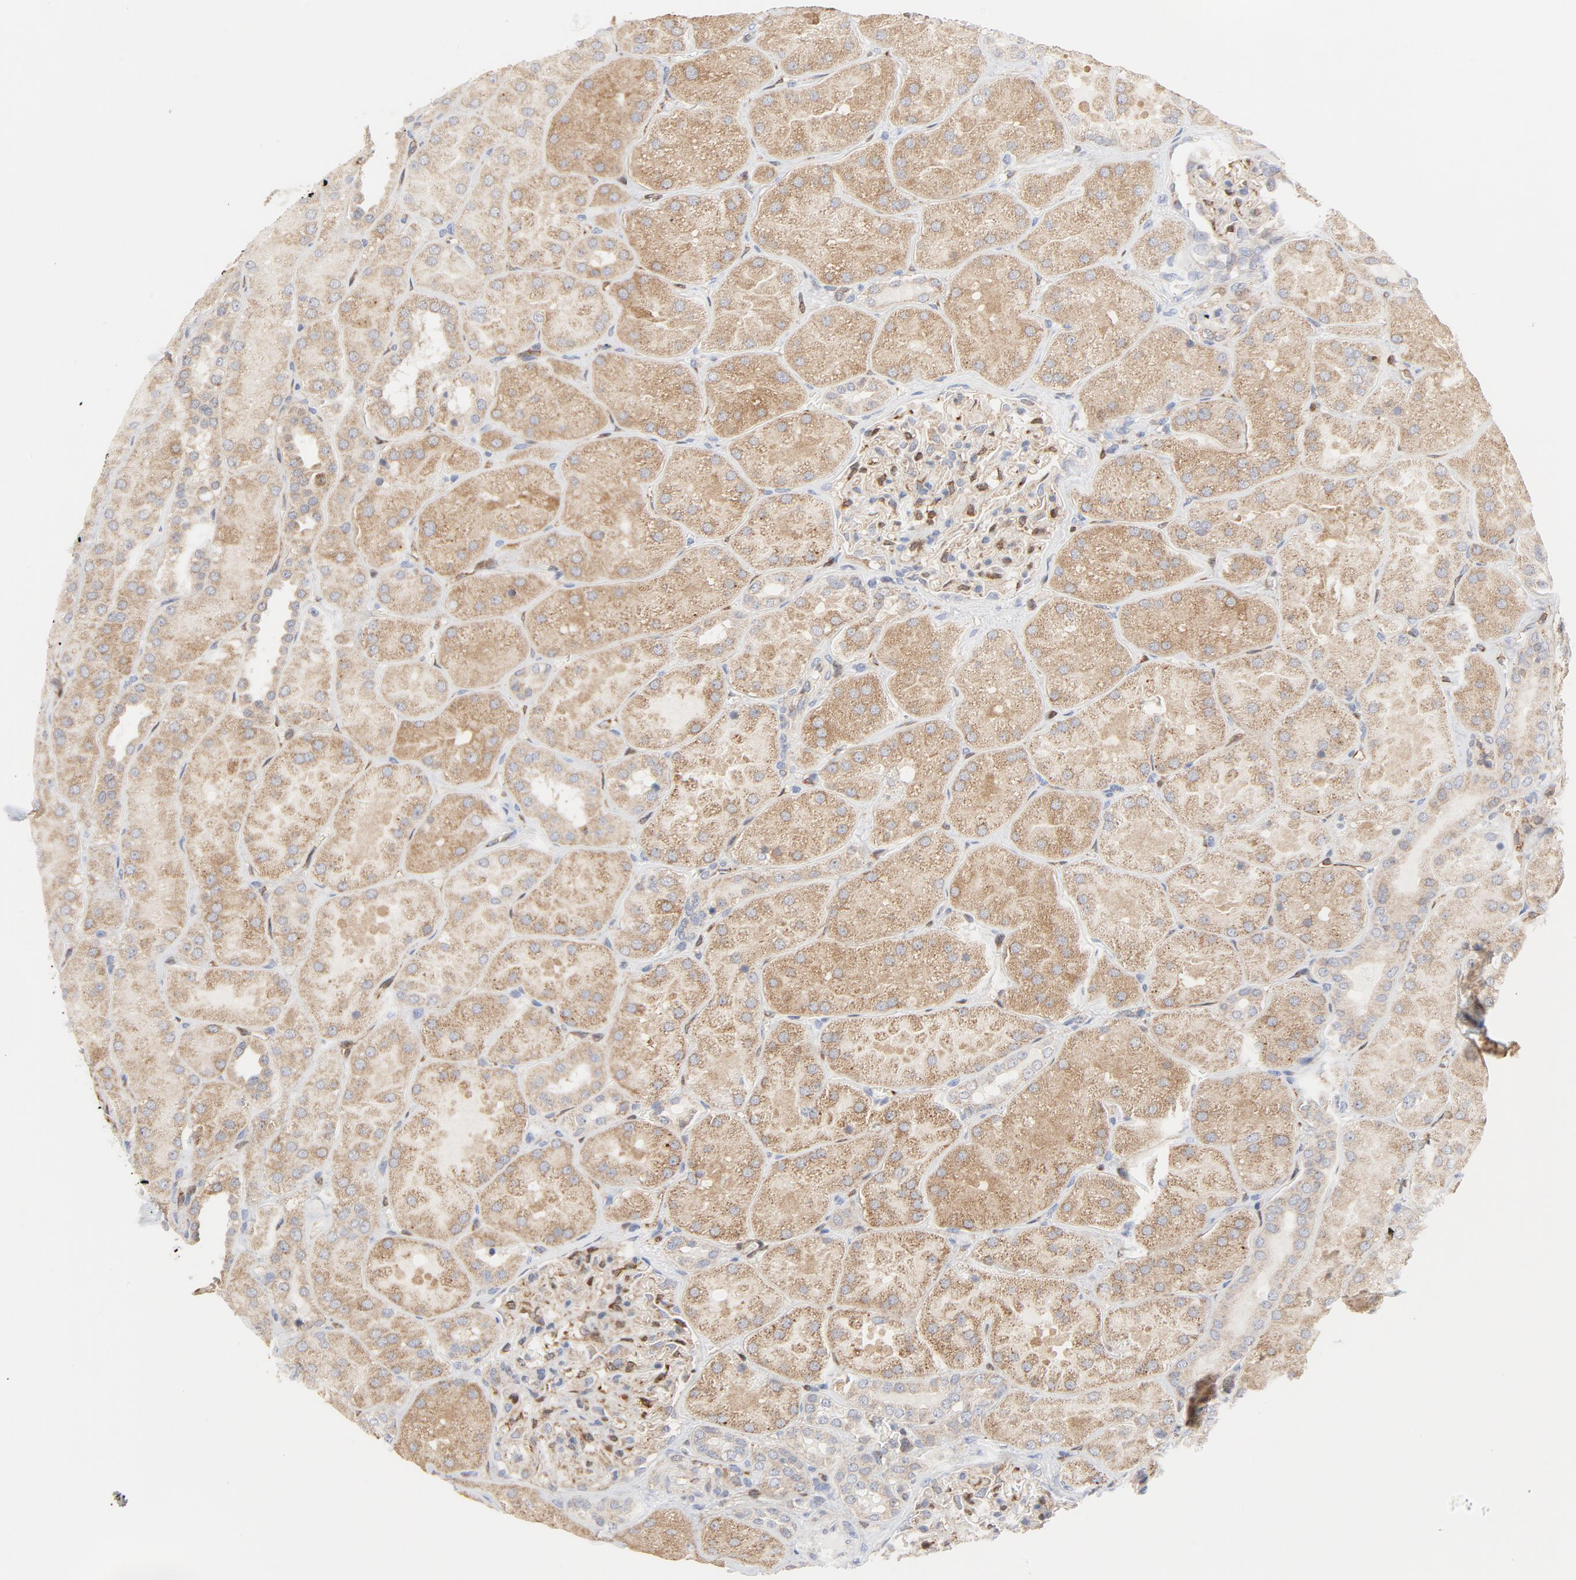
{"staining": {"intensity": "moderate", "quantity": "<25%", "location": "cytoplasmic/membranous"}, "tissue": "kidney", "cell_type": "Cells in glomeruli", "image_type": "normal", "snomed": [{"axis": "morphology", "description": "Normal tissue, NOS"}, {"axis": "topography", "description": "Kidney"}], "caption": "Immunohistochemical staining of benign human kidney demonstrates low levels of moderate cytoplasmic/membranous expression in about <25% of cells in glomeruli. (brown staining indicates protein expression, while blue staining denotes nuclei).", "gene": "RAPGEF4", "patient": {"sex": "male", "age": 28}}